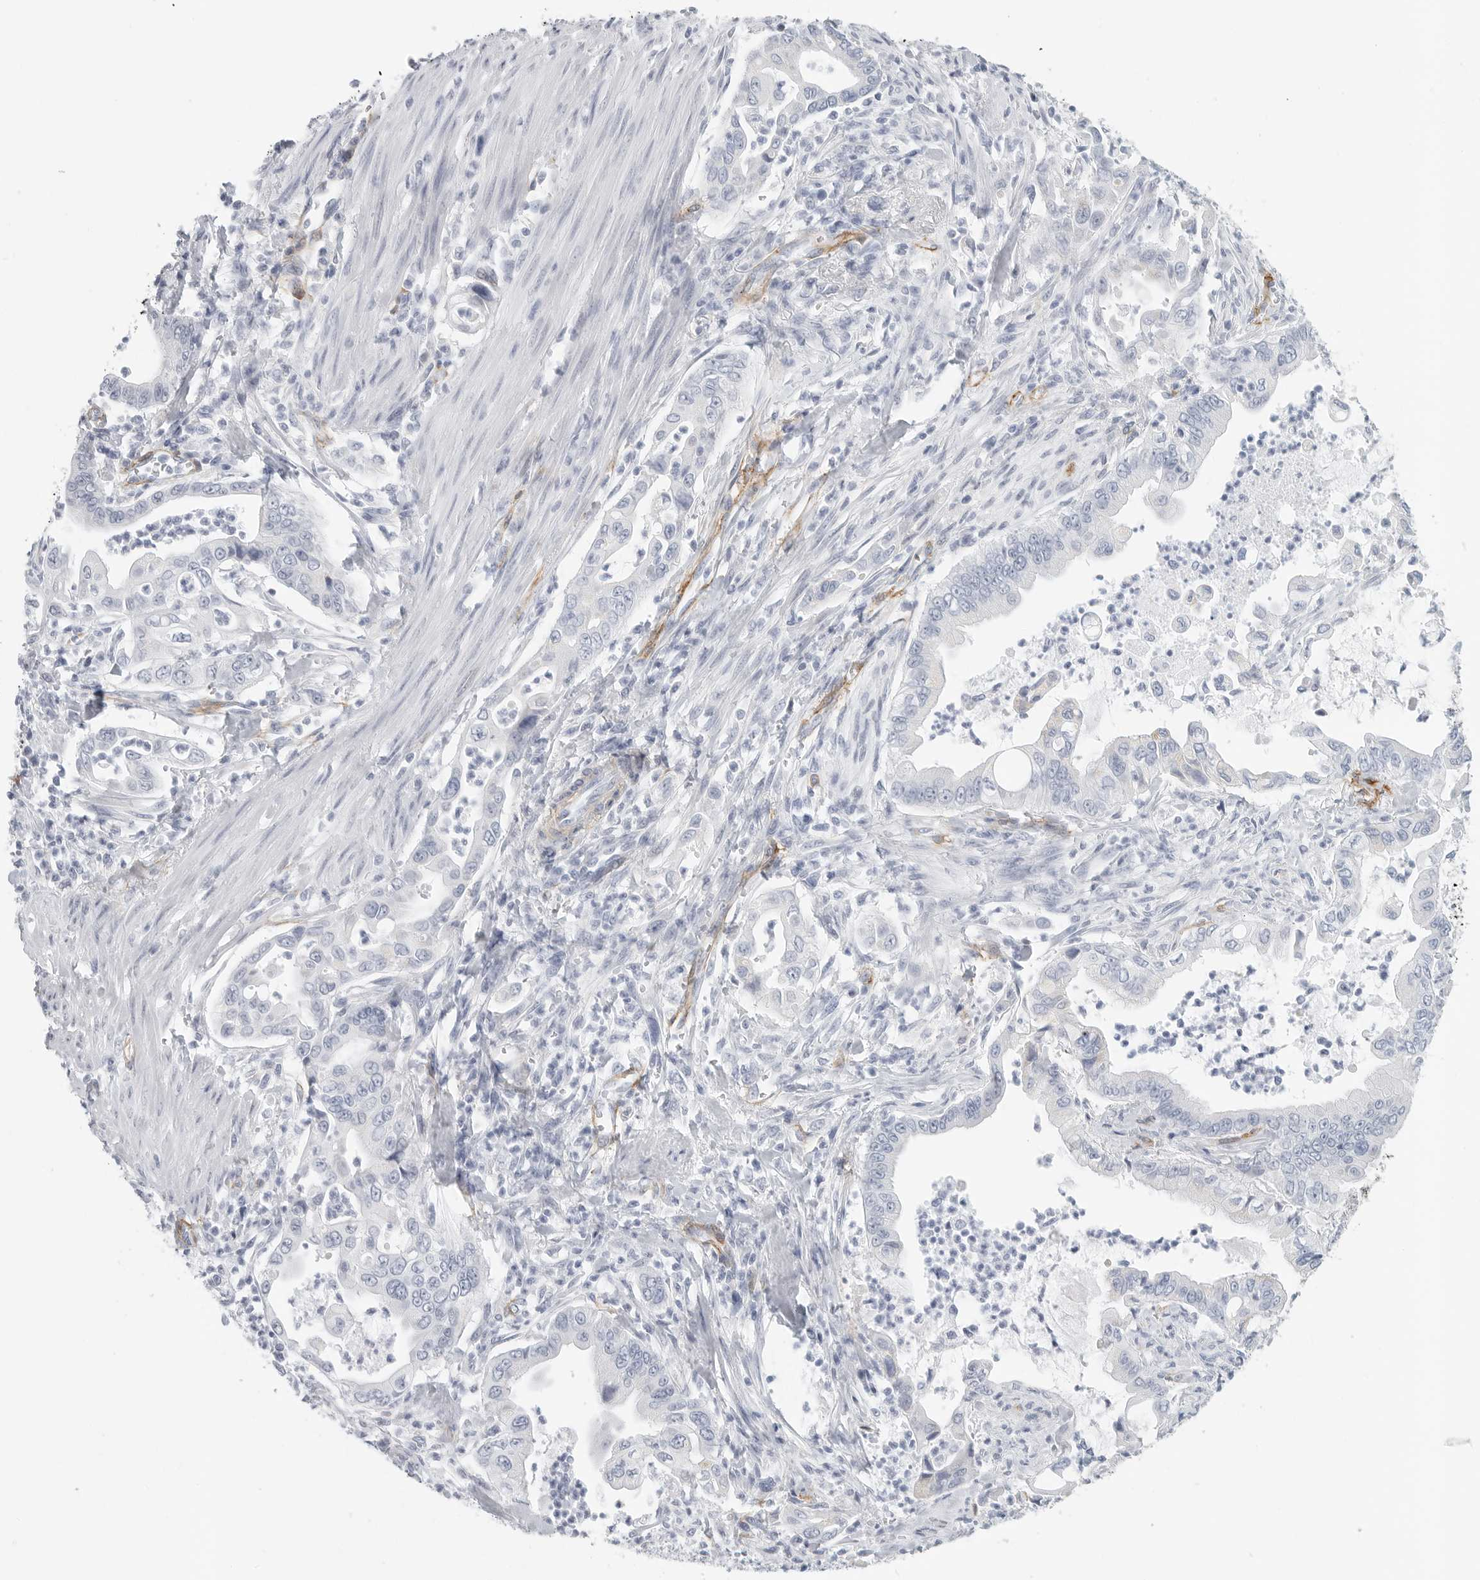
{"staining": {"intensity": "negative", "quantity": "none", "location": "none"}, "tissue": "pancreatic cancer", "cell_type": "Tumor cells", "image_type": "cancer", "snomed": [{"axis": "morphology", "description": "Adenocarcinoma, NOS"}, {"axis": "topography", "description": "Pancreas"}], "caption": "DAB immunohistochemical staining of human adenocarcinoma (pancreatic) demonstrates no significant expression in tumor cells.", "gene": "TNR", "patient": {"sex": "male", "age": 78}}